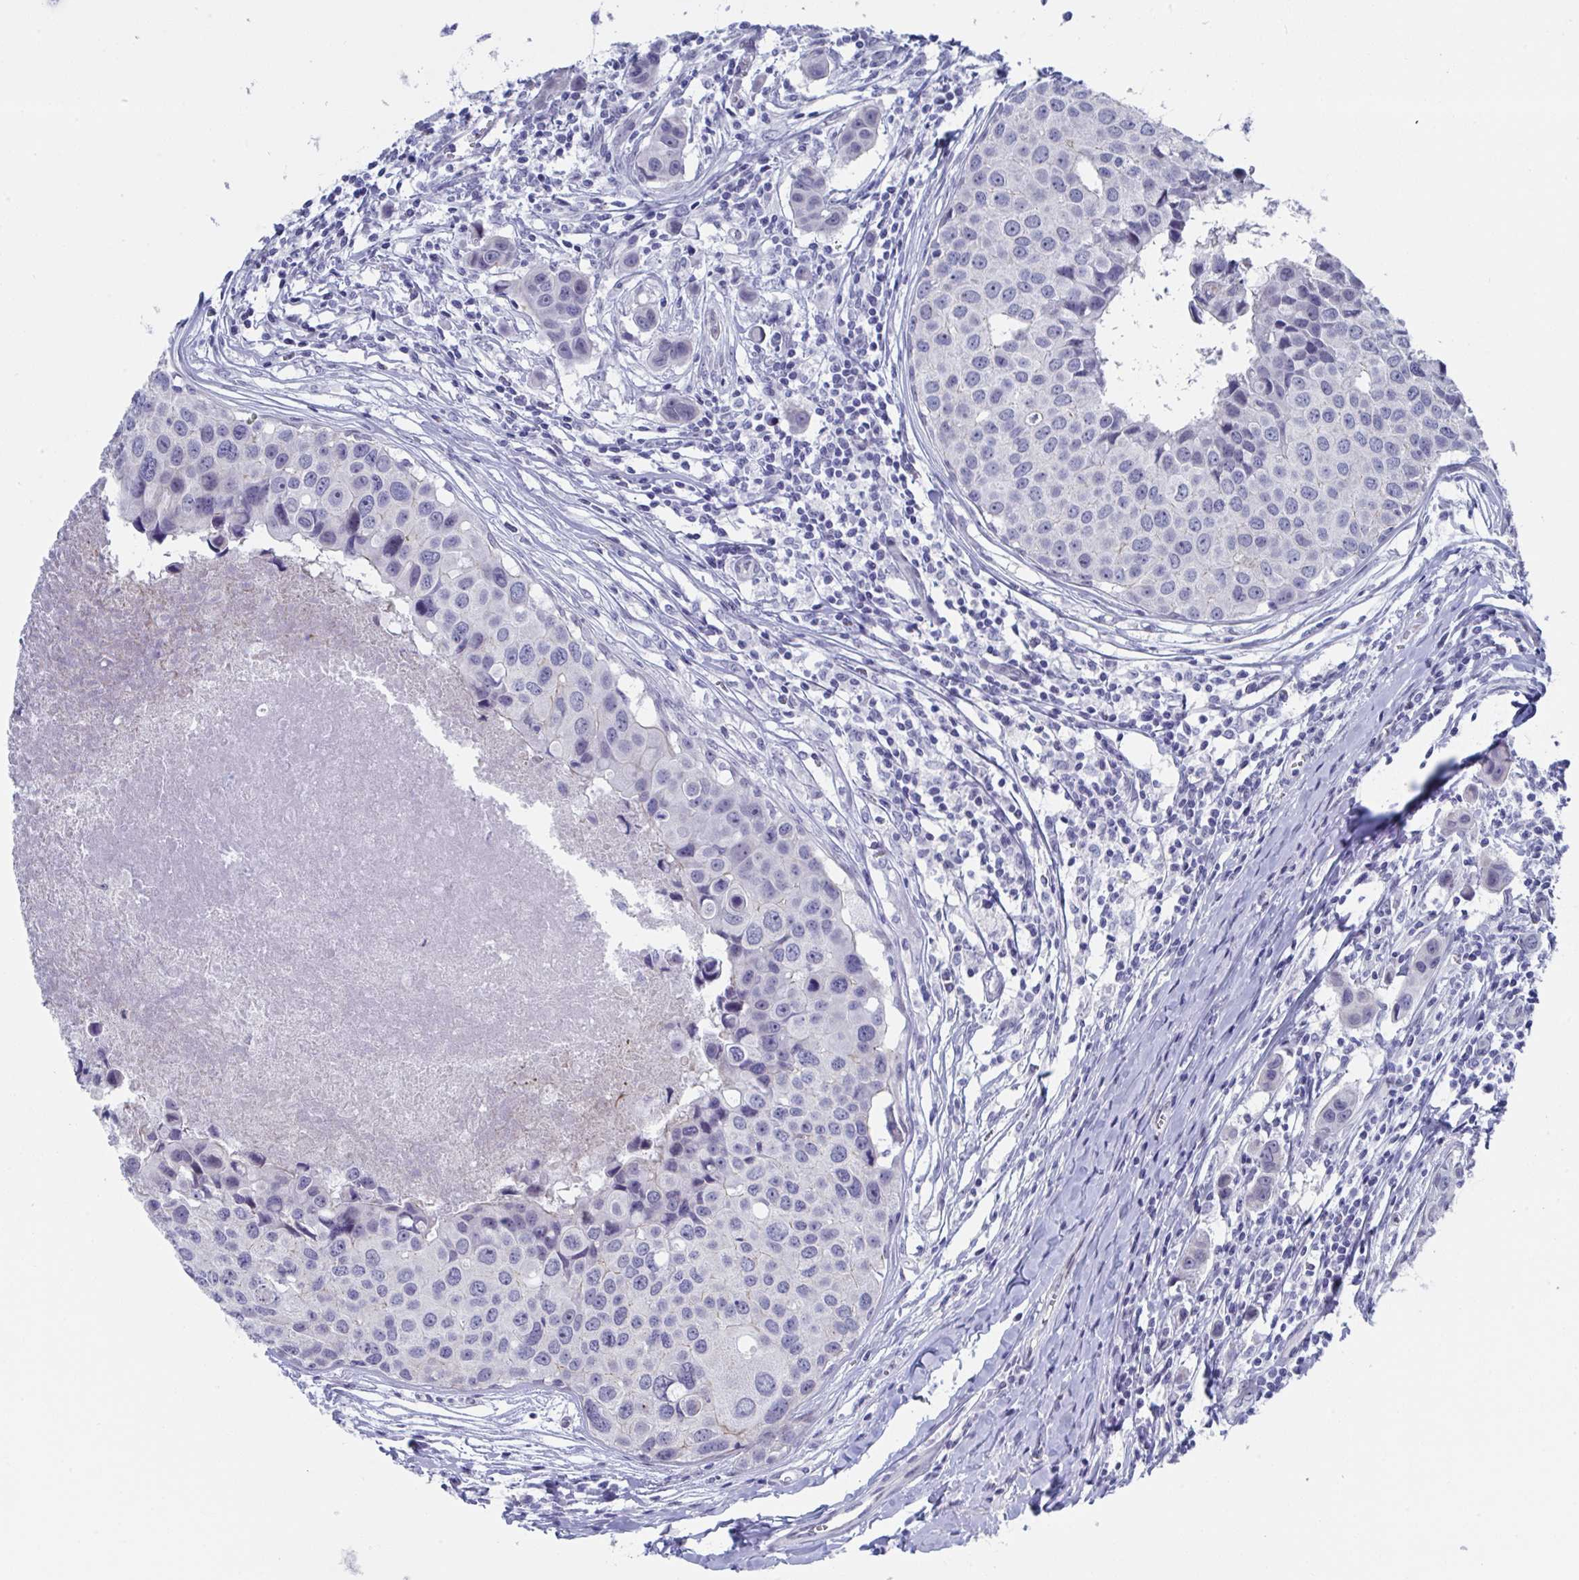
{"staining": {"intensity": "negative", "quantity": "none", "location": "none"}, "tissue": "breast cancer", "cell_type": "Tumor cells", "image_type": "cancer", "snomed": [{"axis": "morphology", "description": "Duct carcinoma"}, {"axis": "topography", "description": "Breast"}], "caption": "Human breast invasive ductal carcinoma stained for a protein using IHC shows no expression in tumor cells.", "gene": "MFSD4A", "patient": {"sex": "female", "age": 24}}